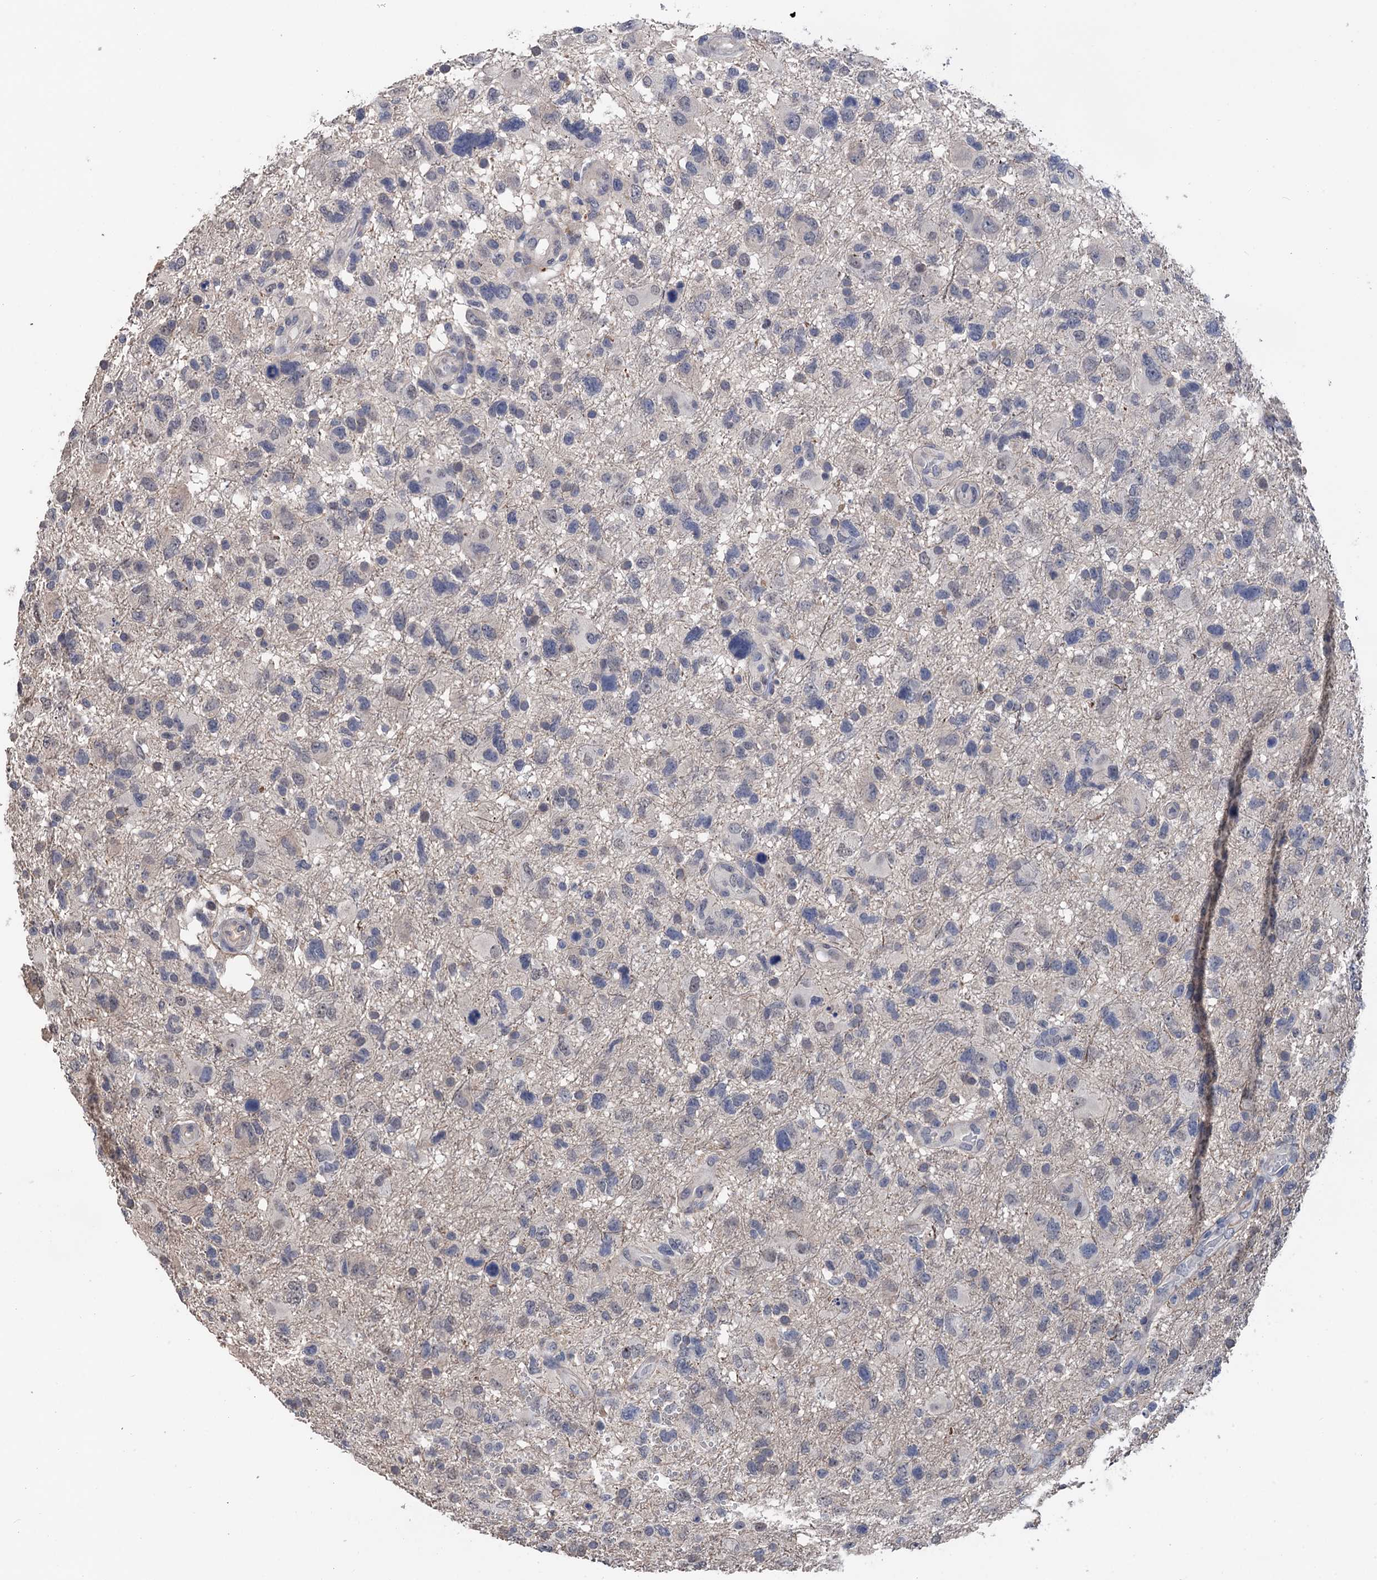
{"staining": {"intensity": "negative", "quantity": "none", "location": "none"}, "tissue": "glioma", "cell_type": "Tumor cells", "image_type": "cancer", "snomed": [{"axis": "morphology", "description": "Glioma, malignant, High grade"}, {"axis": "topography", "description": "Brain"}], "caption": "A photomicrograph of glioma stained for a protein demonstrates no brown staining in tumor cells. (DAB (3,3'-diaminobenzidine) IHC, high magnification).", "gene": "ART5", "patient": {"sex": "male", "age": 61}}